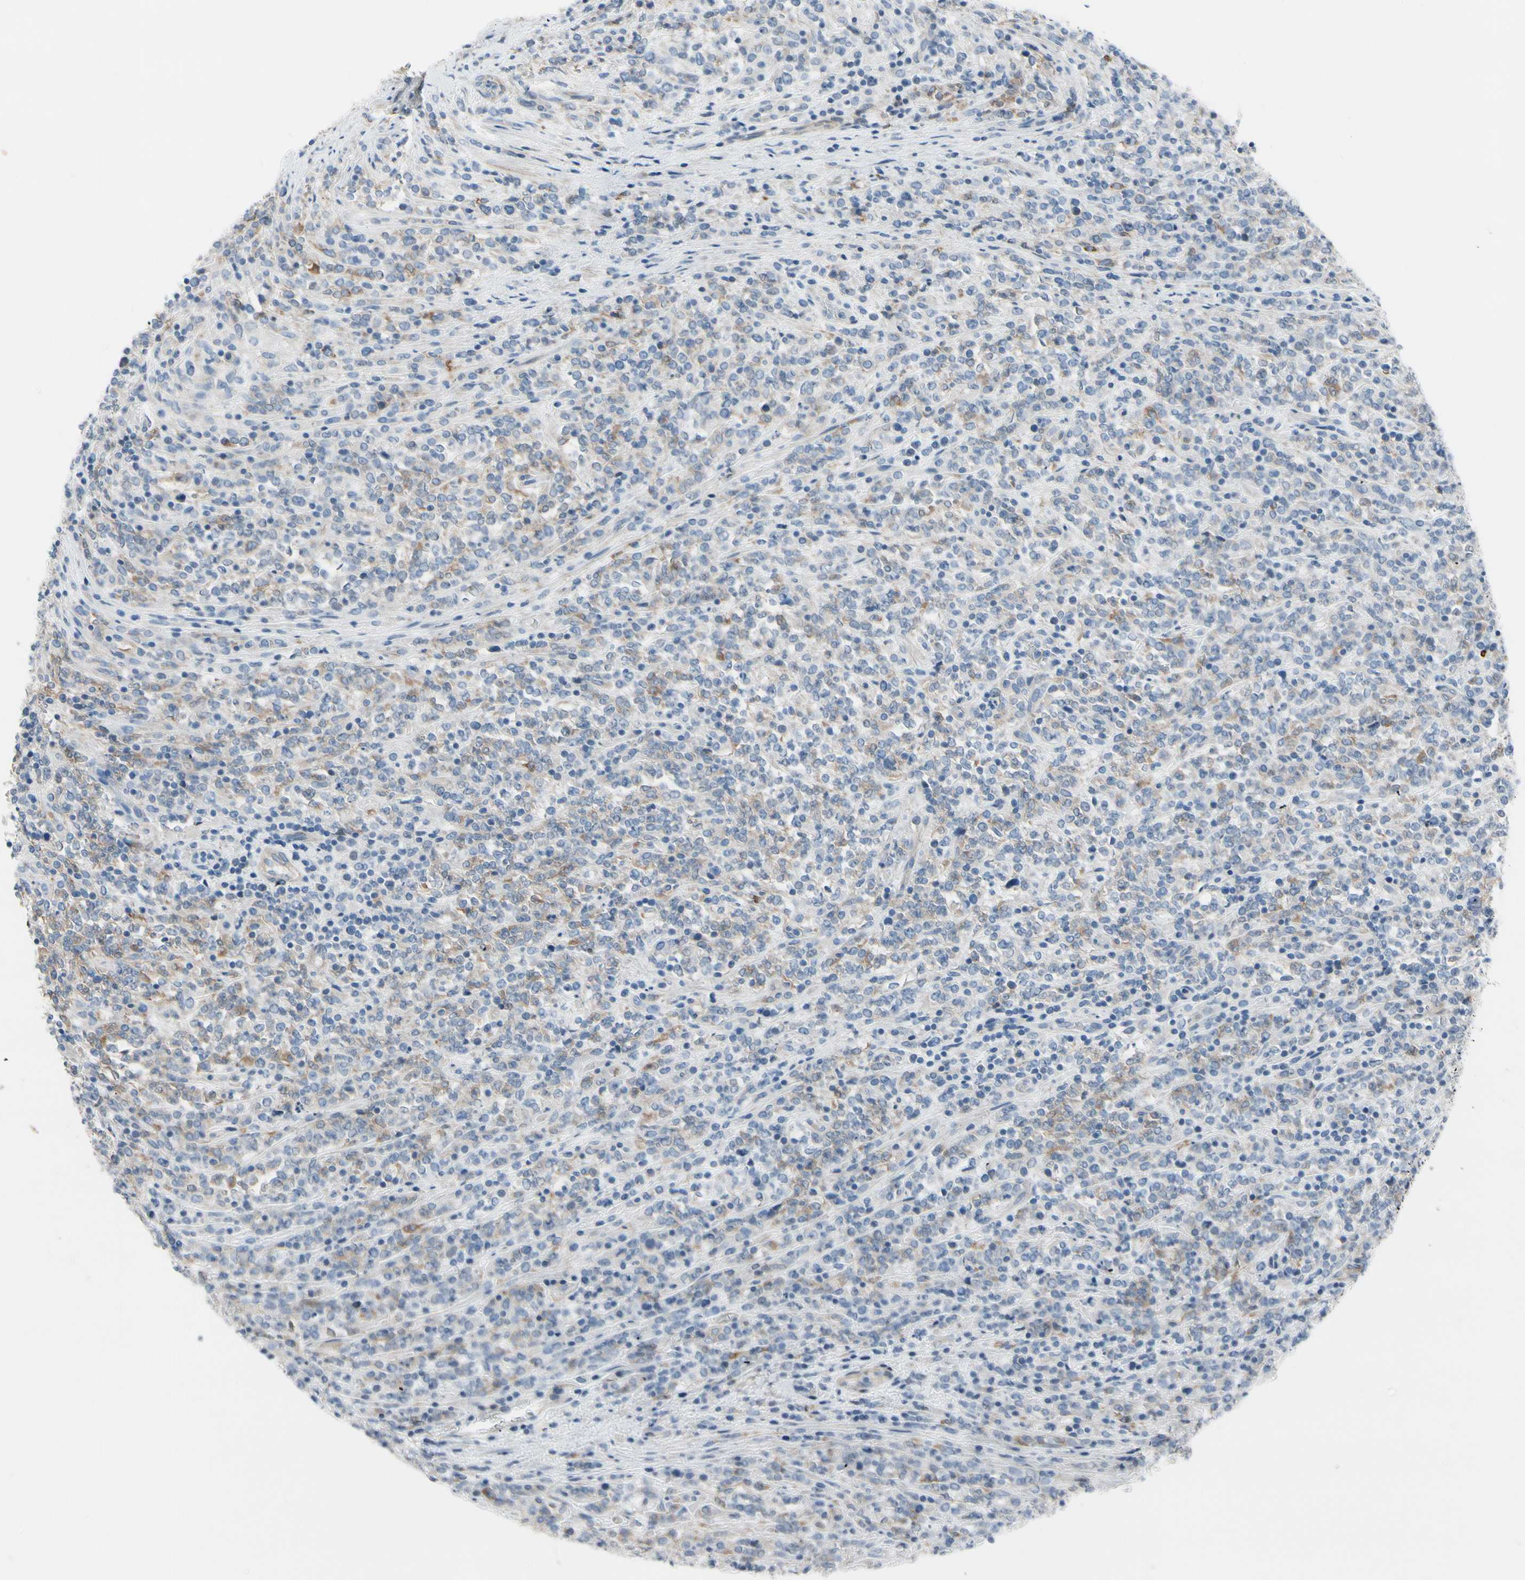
{"staining": {"intensity": "weak", "quantity": "<25%", "location": "cytoplasmic/membranous"}, "tissue": "lymphoma", "cell_type": "Tumor cells", "image_type": "cancer", "snomed": [{"axis": "morphology", "description": "Malignant lymphoma, non-Hodgkin's type, High grade"}, {"axis": "topography", "description": "Soft tissue"}], "caption": "IHC image of high-grade malignant lymphoma, non-Hodgkin's type stained for a protein (brown), which shows no positivity in tumor cells.", "gene": "MAP2", "patient": {"sex": "male", "age": 18}}